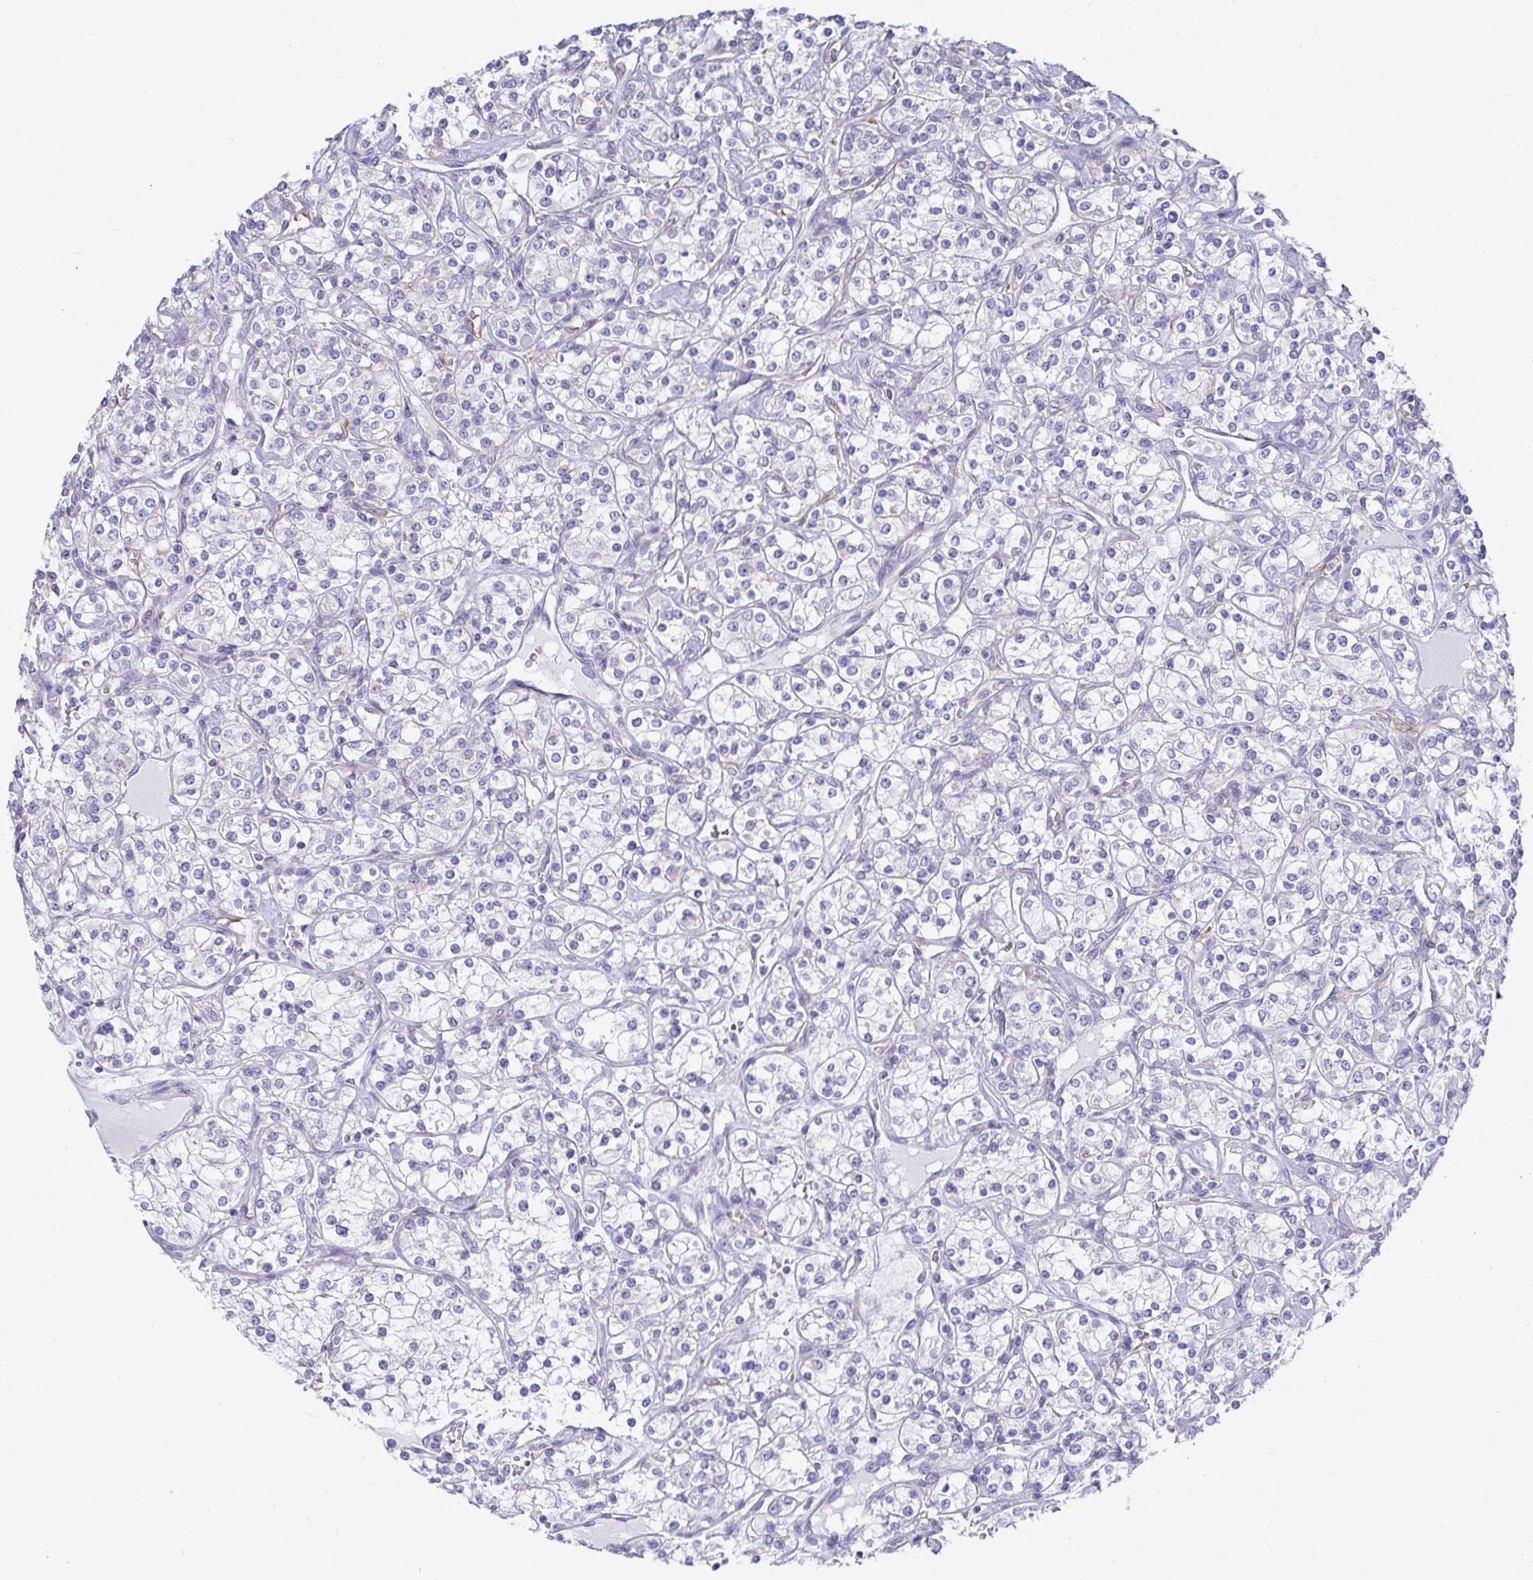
{"staining": {"intensity": "negative", "quantity": "none", "location": "none"}, "tissue": "renal cancer", "cell_type": "Tumor cells", "image_type": "cancer", "snomed": [{"axis": "morphology", "description": "Adenocarcinoma, NOS"}, {"axis": "topography", "description": "Kidney"}], "caption": "Immunohistochemical staining of renal cancer shows no significant expression in tumor cells.", "gene": "CXCR1", "patient": {"sex": "male", "age": 77}}